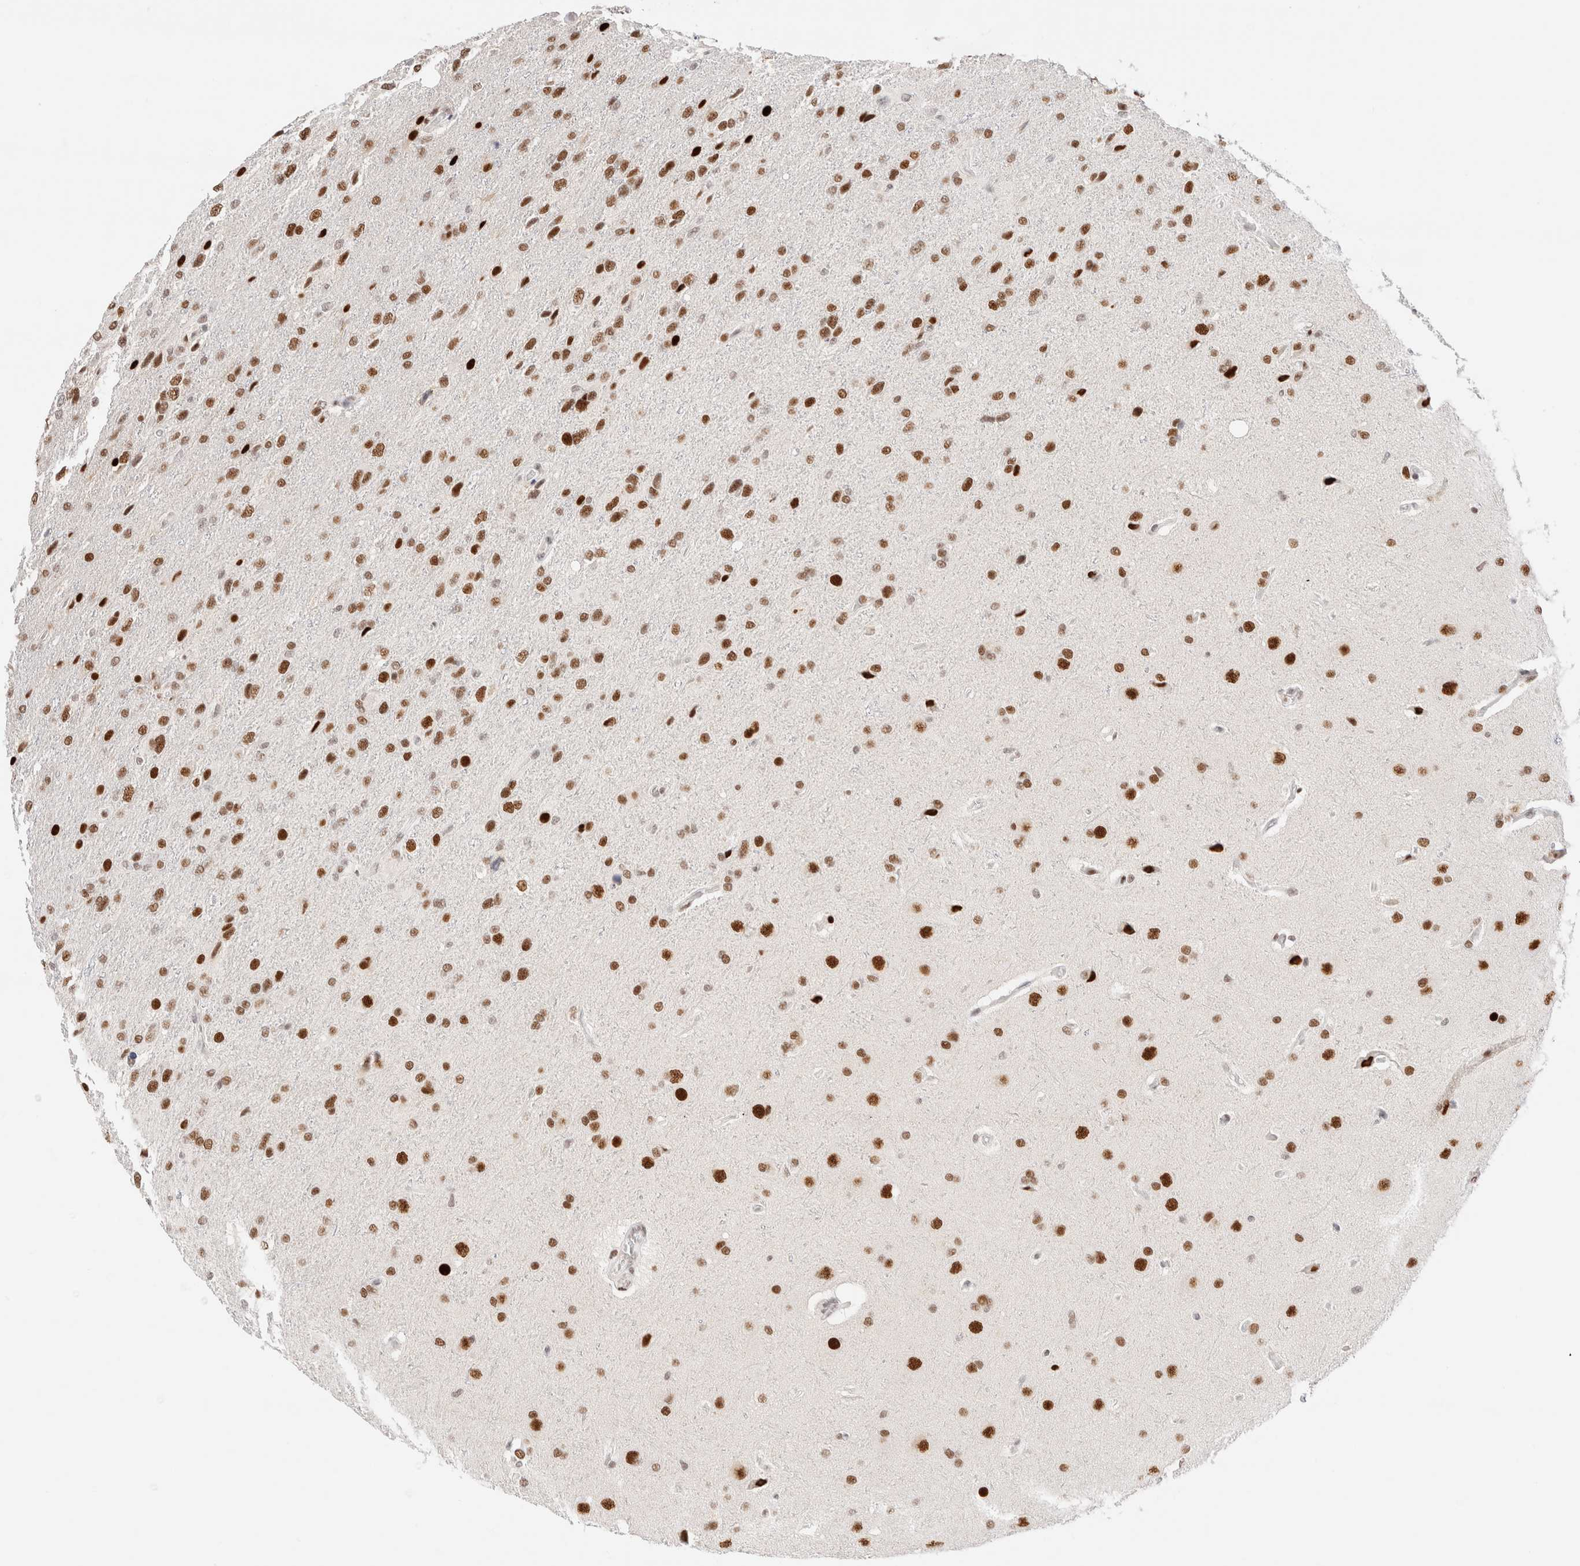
{"staining": {"intensity": "moderate", "quantity": ">75%", "location": "nuclear"}, "tissue": "glioma", "cell_type": "Tumor cells", "image_type": "cancer", "snomed": [{"axis": "morphology", "description": "Glioma, malignant, High grade"}, {"axis": "topography", "description": "Brain"}], "caption": "High-magnification brightfield microscopy of malignant high-grade glioma stained with DAB (brown) and counterstained with hematoxylin (blue). tumor cells exhibit moderate nuclear expression is seen in about>75% of cells. The staining is performed using DAB brown chromogen to label protein expression. The nuclei are counter-stained blue using hematoxylin.", "gene": "ZNF282", "patient": {"sex": "female", "age": 58}}